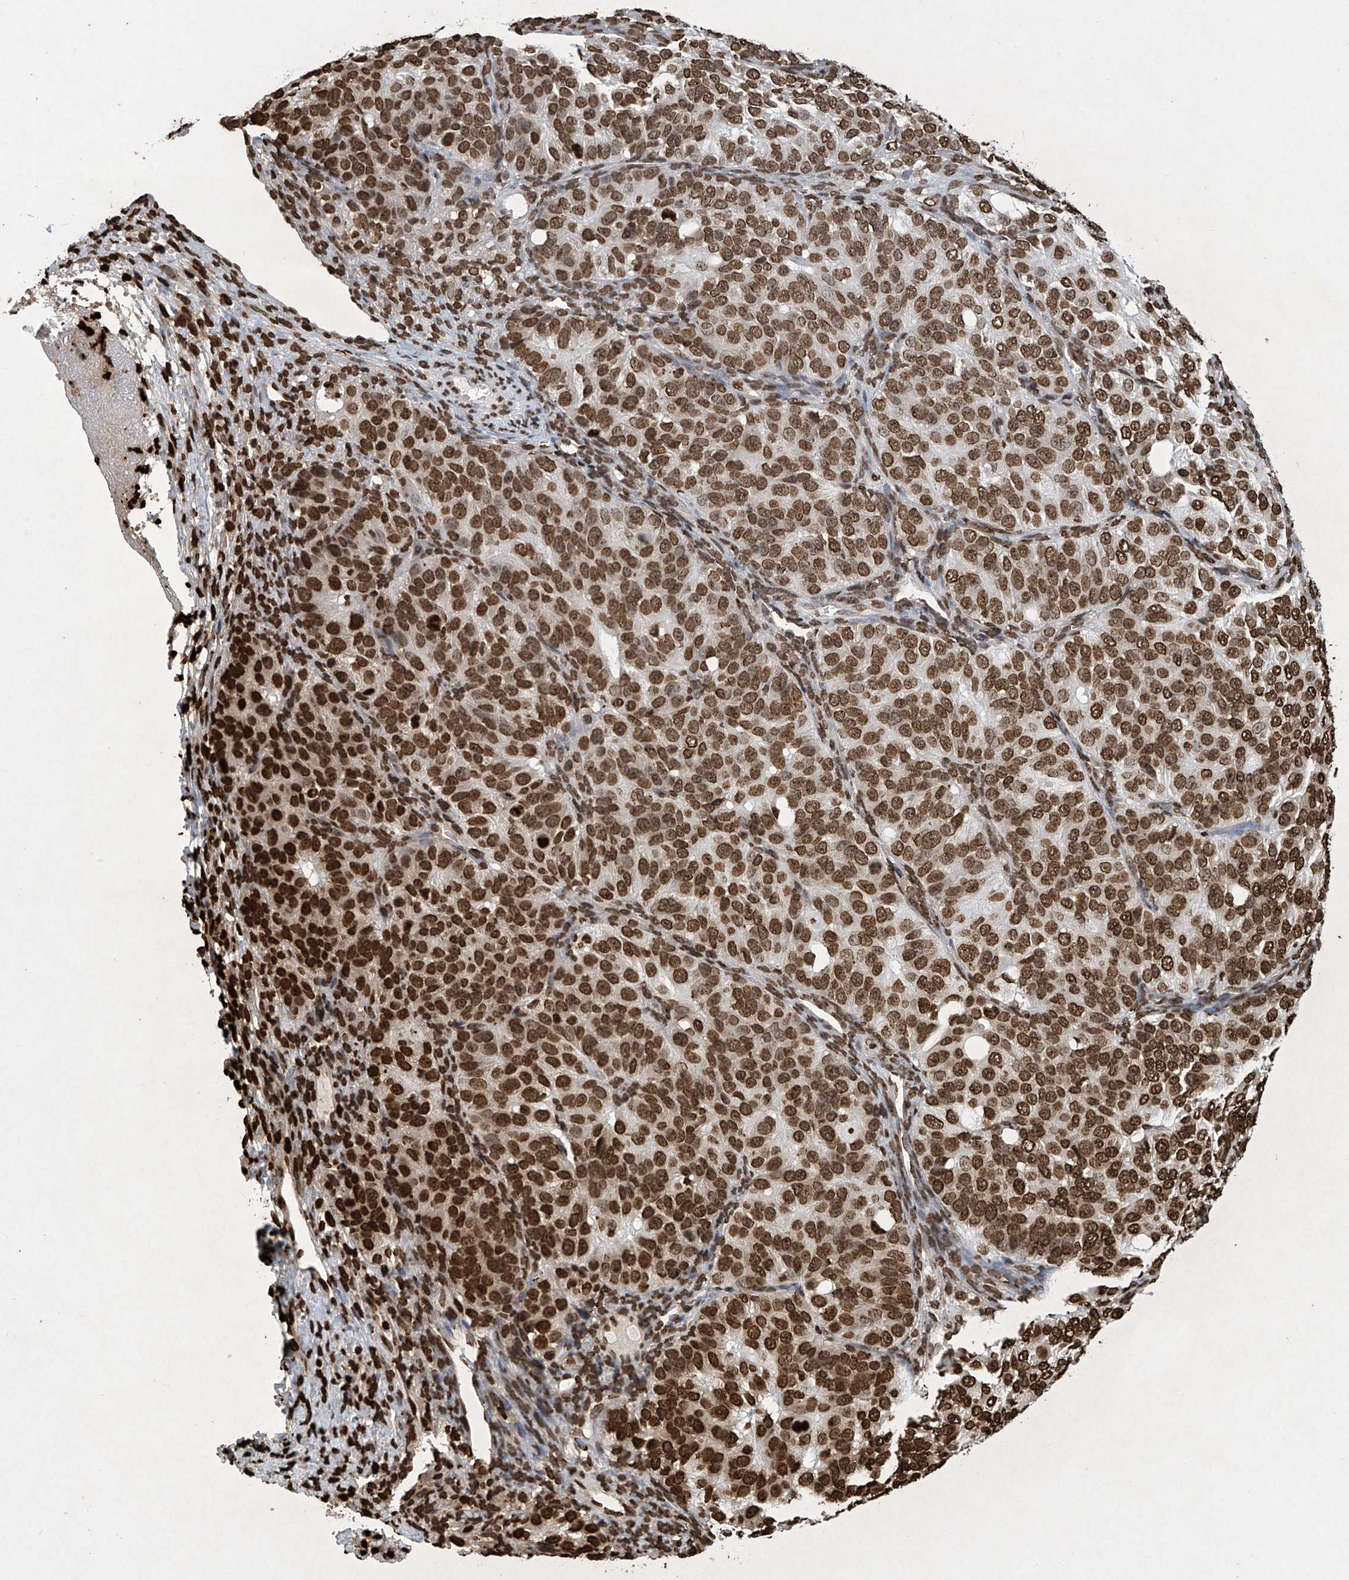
{"staining": {"intensity": "strong", "quantity": ">75%", "location": "nuclear"}, "tissue": "ovarian cancer", "cell_type": "Tumor cells", "image_type": "cancer", "snomed": [{"axis": "morphology", "description": "Carcinoma, endometroid"}, {"axis": "topography", "description": "Ovary"}], "caption": "There is high levels of strong nuclear positivity in tumor cells of endometroid carcinoma (ovarian), as demonstrated by immunohistochemical staining (brown color).", "gene": "H3-3A", "patient": {"sex": "female", "age": 51}}